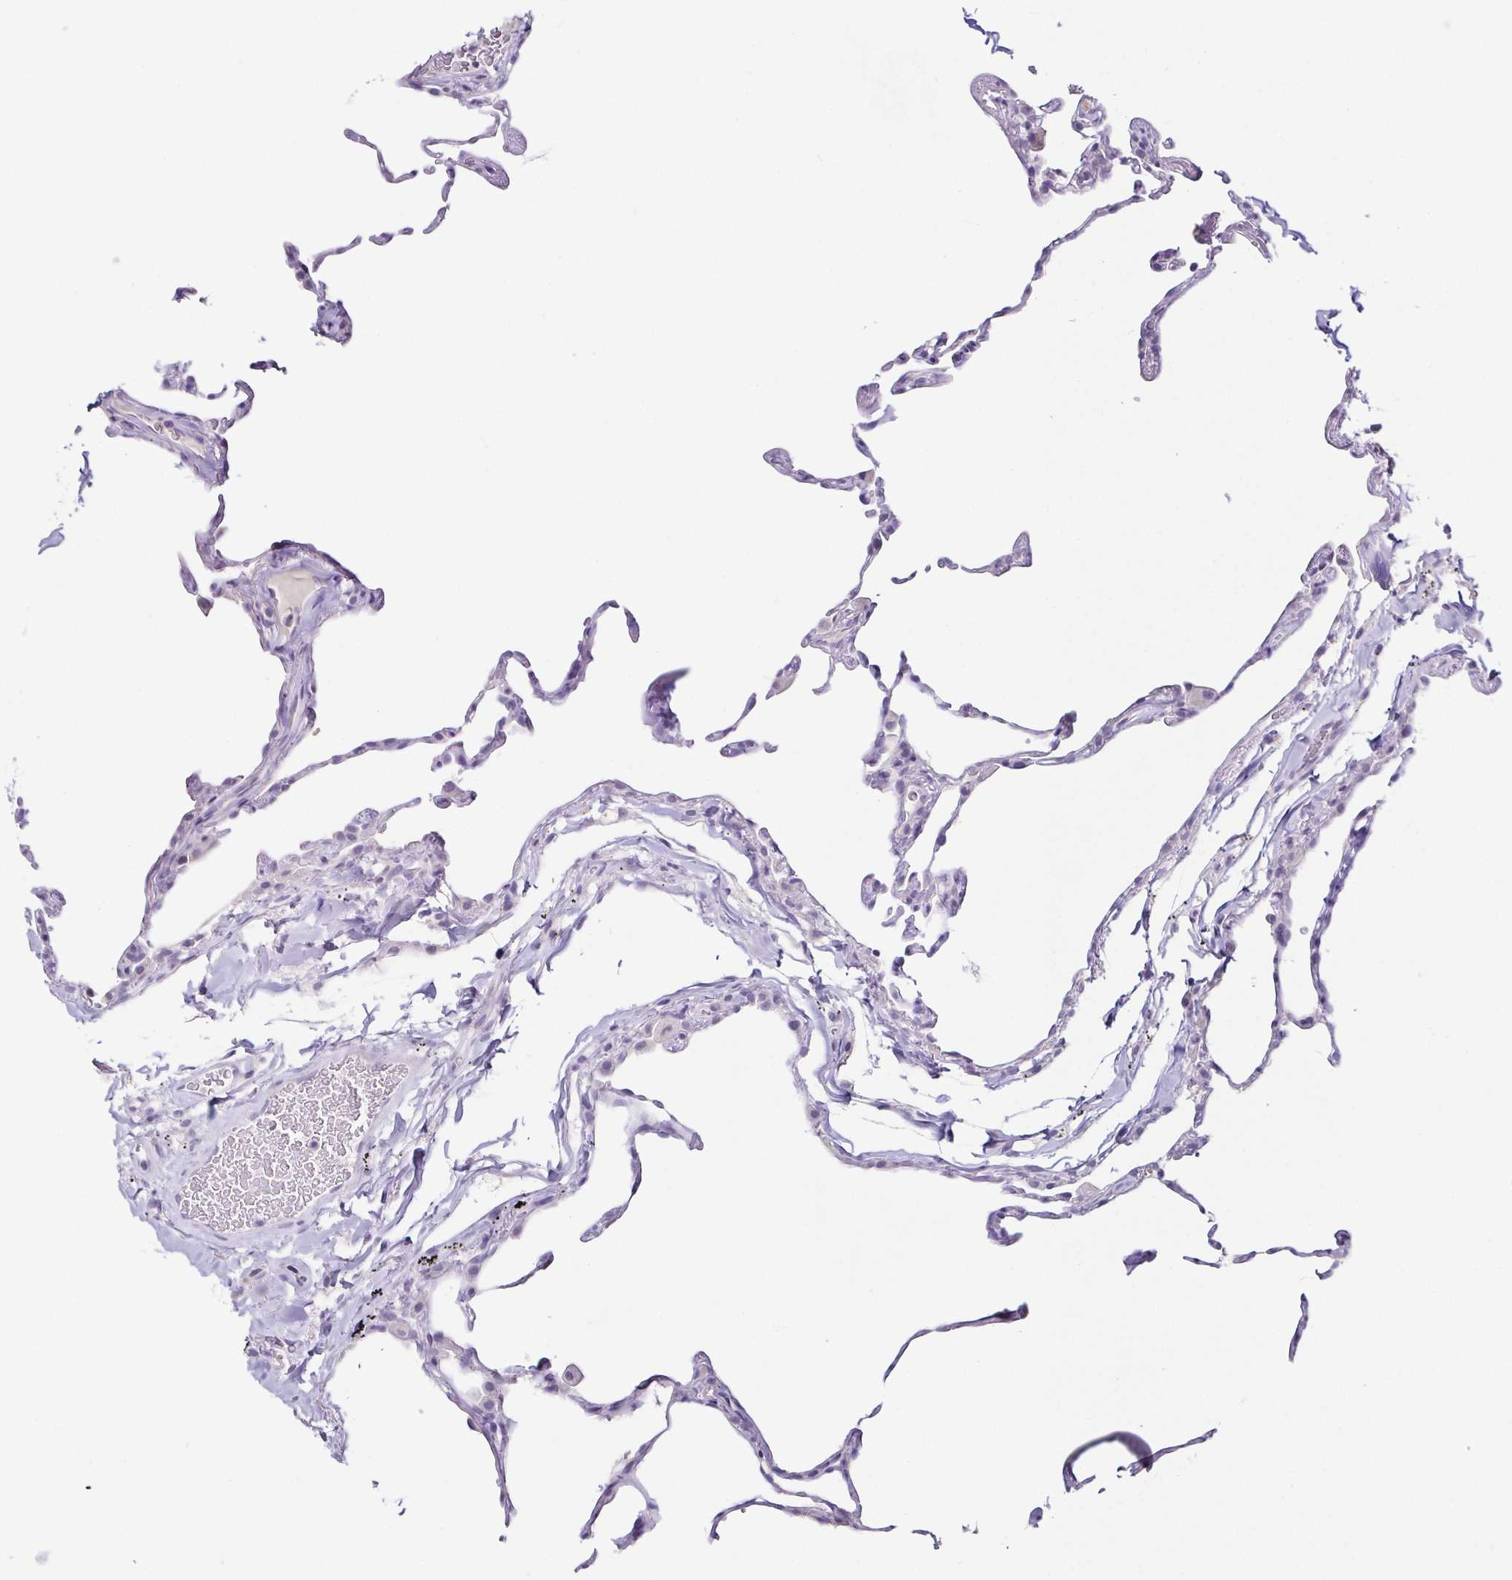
{"staining": {"intensity": "negative", "quantity": "none", "location": "none"}, "tissue": "lung", "cell_type": "Alveolar cells", "image_type": "normal", "snomed": [{"axis": "morphology", "description": "Normal tissue, NOS"}, {"axis": "topography", "description": "Lung"}], "caption": "This is a histopathology image of IHC staining of unremarkable lung, which shows no staining in alveolar cells. (DAB immunohistochemistry, high magnification).", "gene": "TP73", "patient": {"sex": "female", "age": 57}}